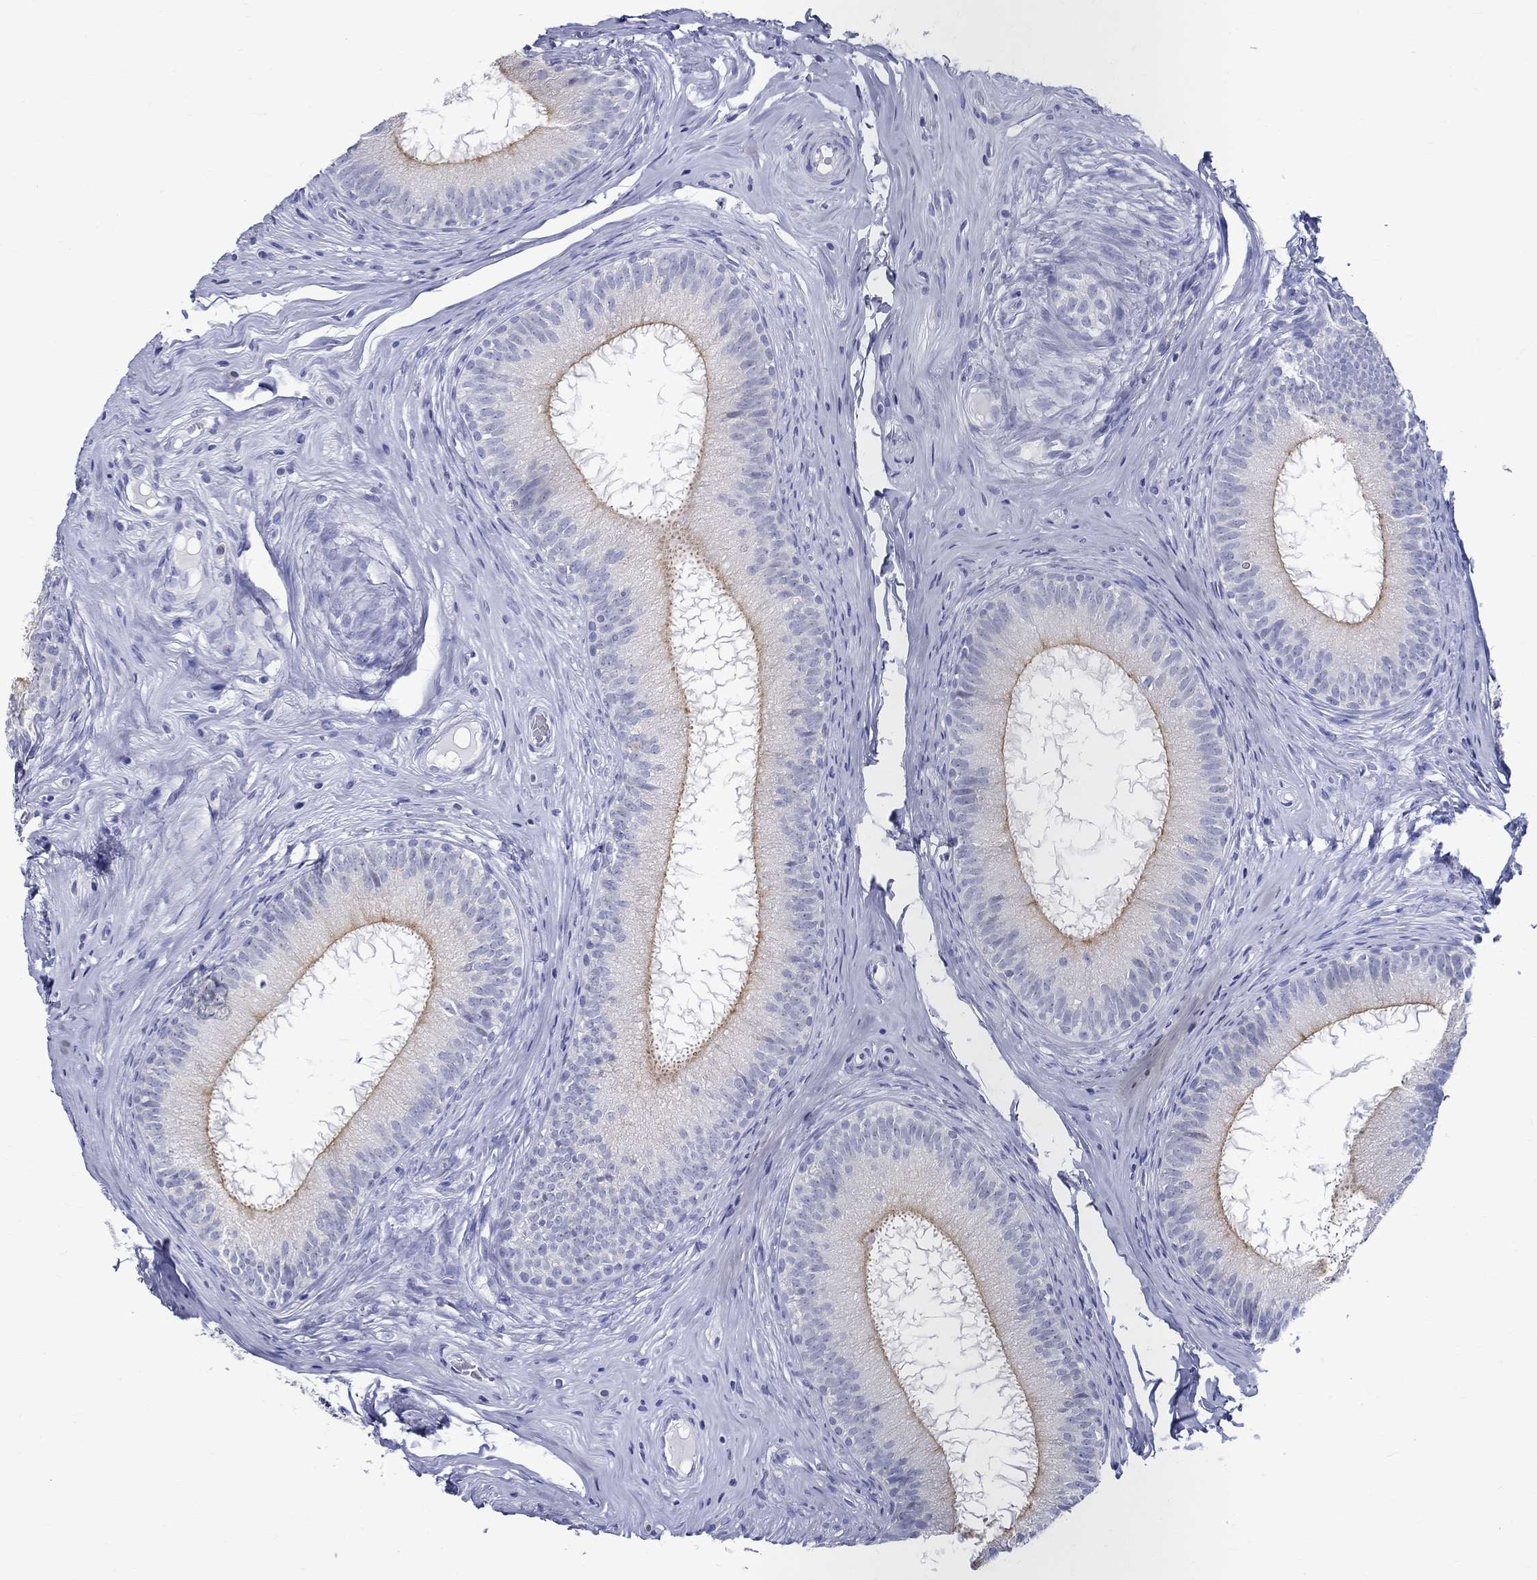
{"staining": {"intensity": "moderate", "quantity": "<25%", "location": "cytoplasmic/membranous"}, "tissue": "epididymis", "cell_type": "Glandular cells", "image_type": "normal", "snomed": [{"axis": "morphology", "description": "Normal tissue, NOS"}, {"axis": "morphology", "description": "Carcinoma, Embryonal, NOS"}, {"axis": "topography", "description": "Testis"}, {"axis": "topography", "description": "Epididymis"}], "caption": "Immunohistochemistry of benign human epididymis exhibits low levels of moderate cytoplasmic/membranous positivity in approximately <25% of glandular cells. (brown staining indicates protein expression, while blue staining denotes nuclei).", "gene": "BSPRY", "patient": {"sex": "male", "age": 24}}